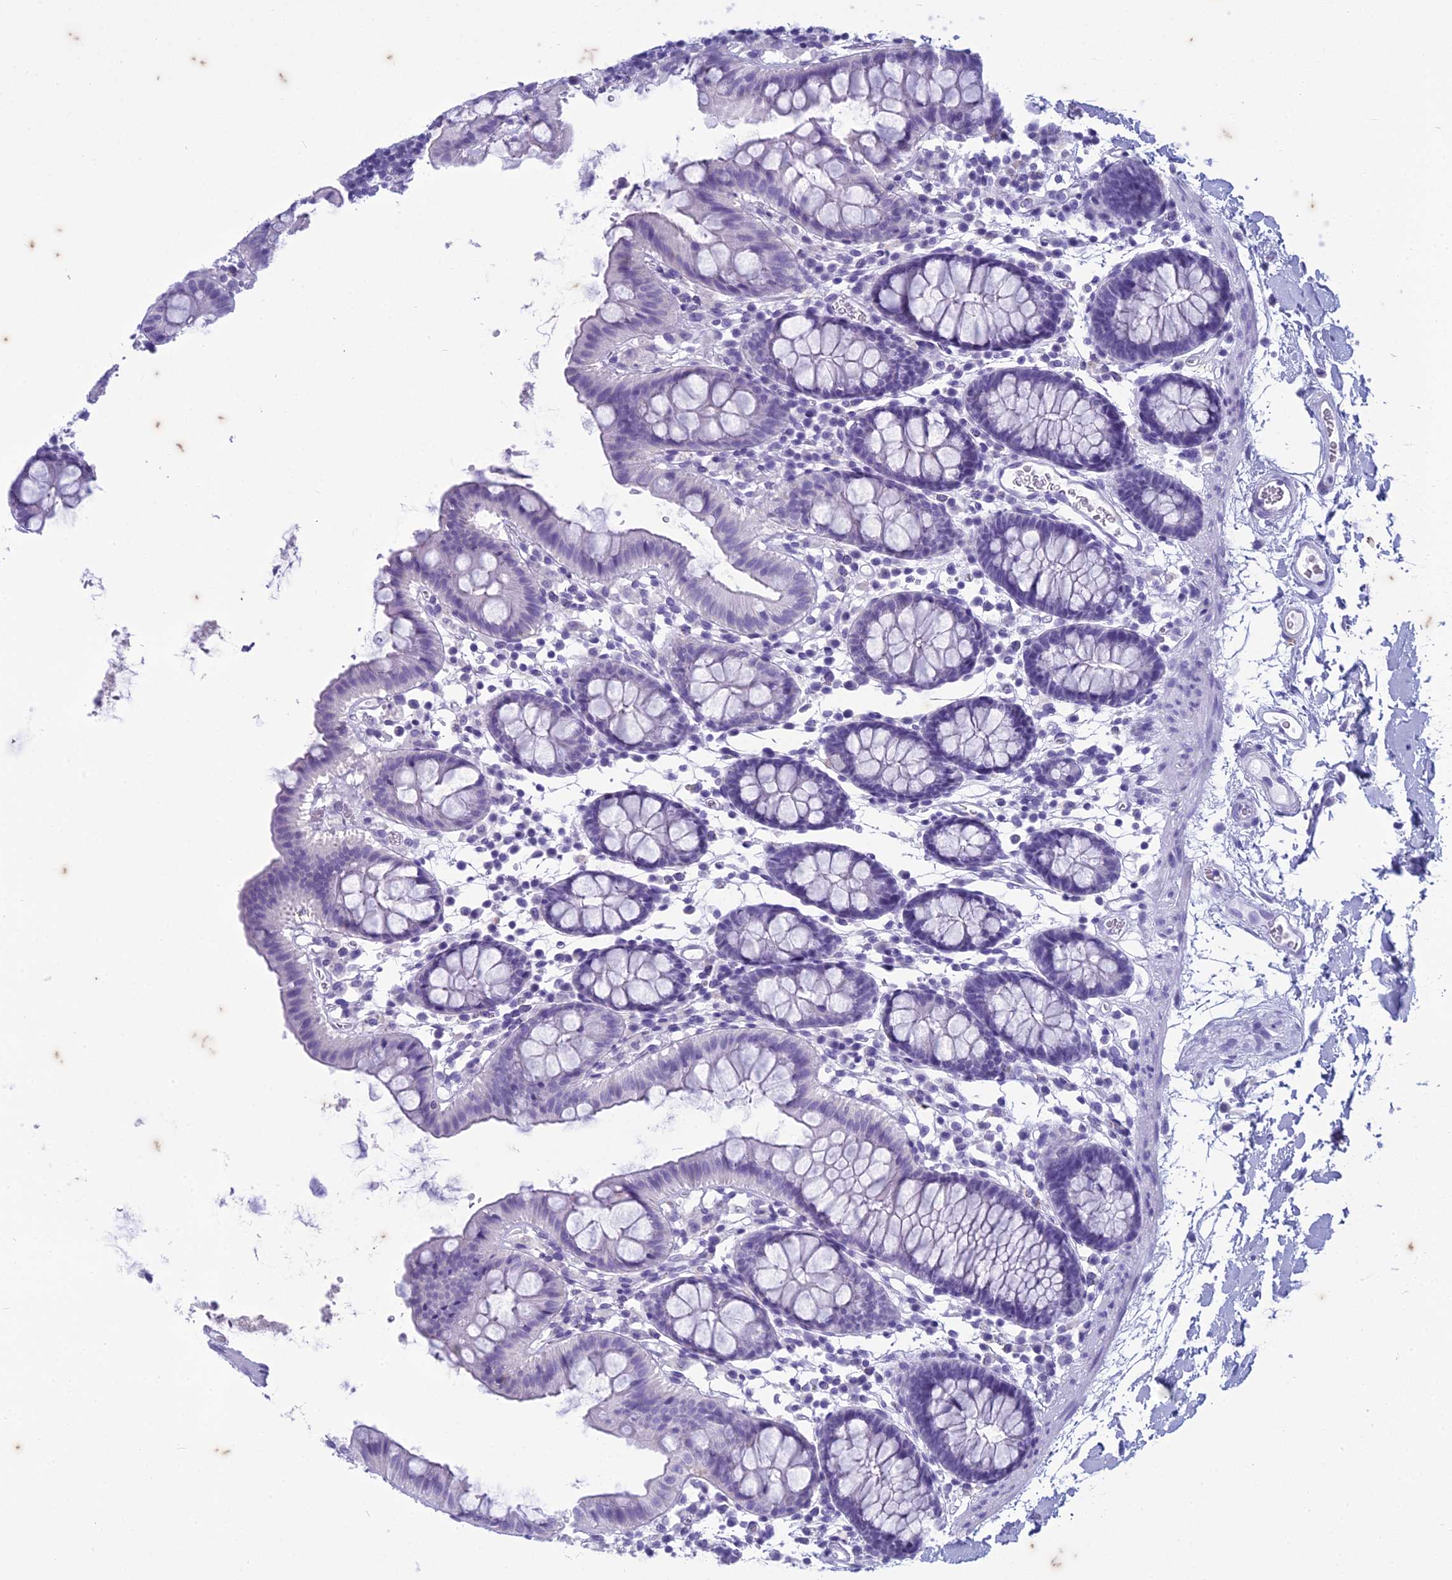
{"staining": {"intensity": "negative", "quantity": "none", "location": "none"}, "tissue": "colon", "cell_type": "Endothelial cells", "image_type": "normal", "snomed": [{"axis": "morphology", "description": "Normal tissue, NOS"}, {"axis": "topography", "description": "Colon"}], "caption": "Image shows no protein expression in endothelial cells of normal colon. (Brightfield microscopy of DAB immunohistochemistry (IHC) at high magnification).", "gene": "HMGB4", "patient": {"sex": "male", "age": 75}}